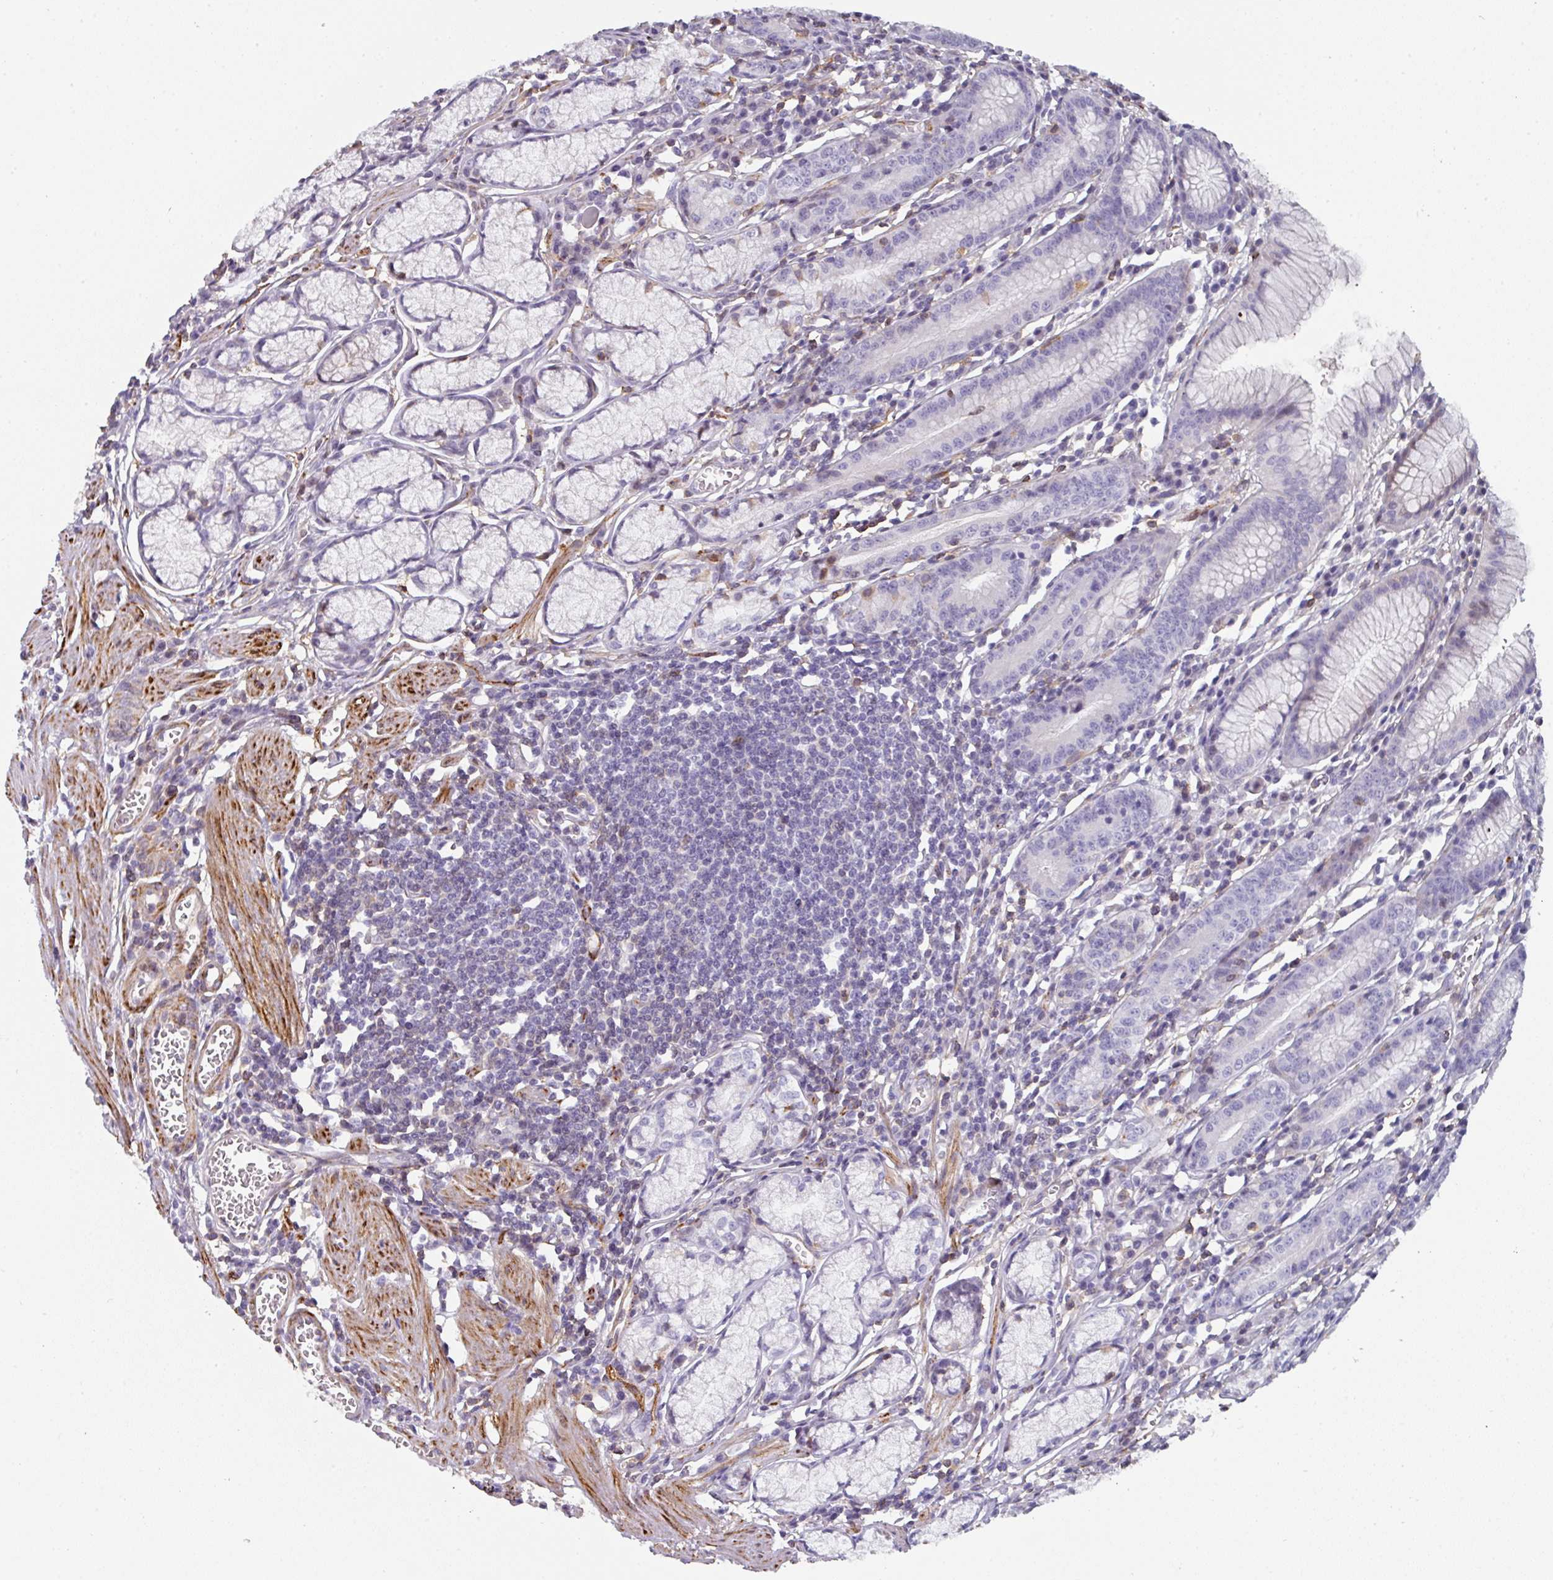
{"staining": {"intensity": "weak", "quantity": "<25%", "location": "cytoplasmic/membranous"}, "tissue": "stomach", "cell_type": "Glandular cells", "image_type": "normal", "snomed": [{"axis": "morphology", "description": "Normal tissue, NOS"}, {"axis": "topography", "description": "Stomach"}], "caption": "Immunohistochemistry photomicrograph of normal human stomach stained for a protein (brown), which displays no positivity in glandular cells.", "gene": "BEND5", "patient": {"sex": "male", "age": 55}}